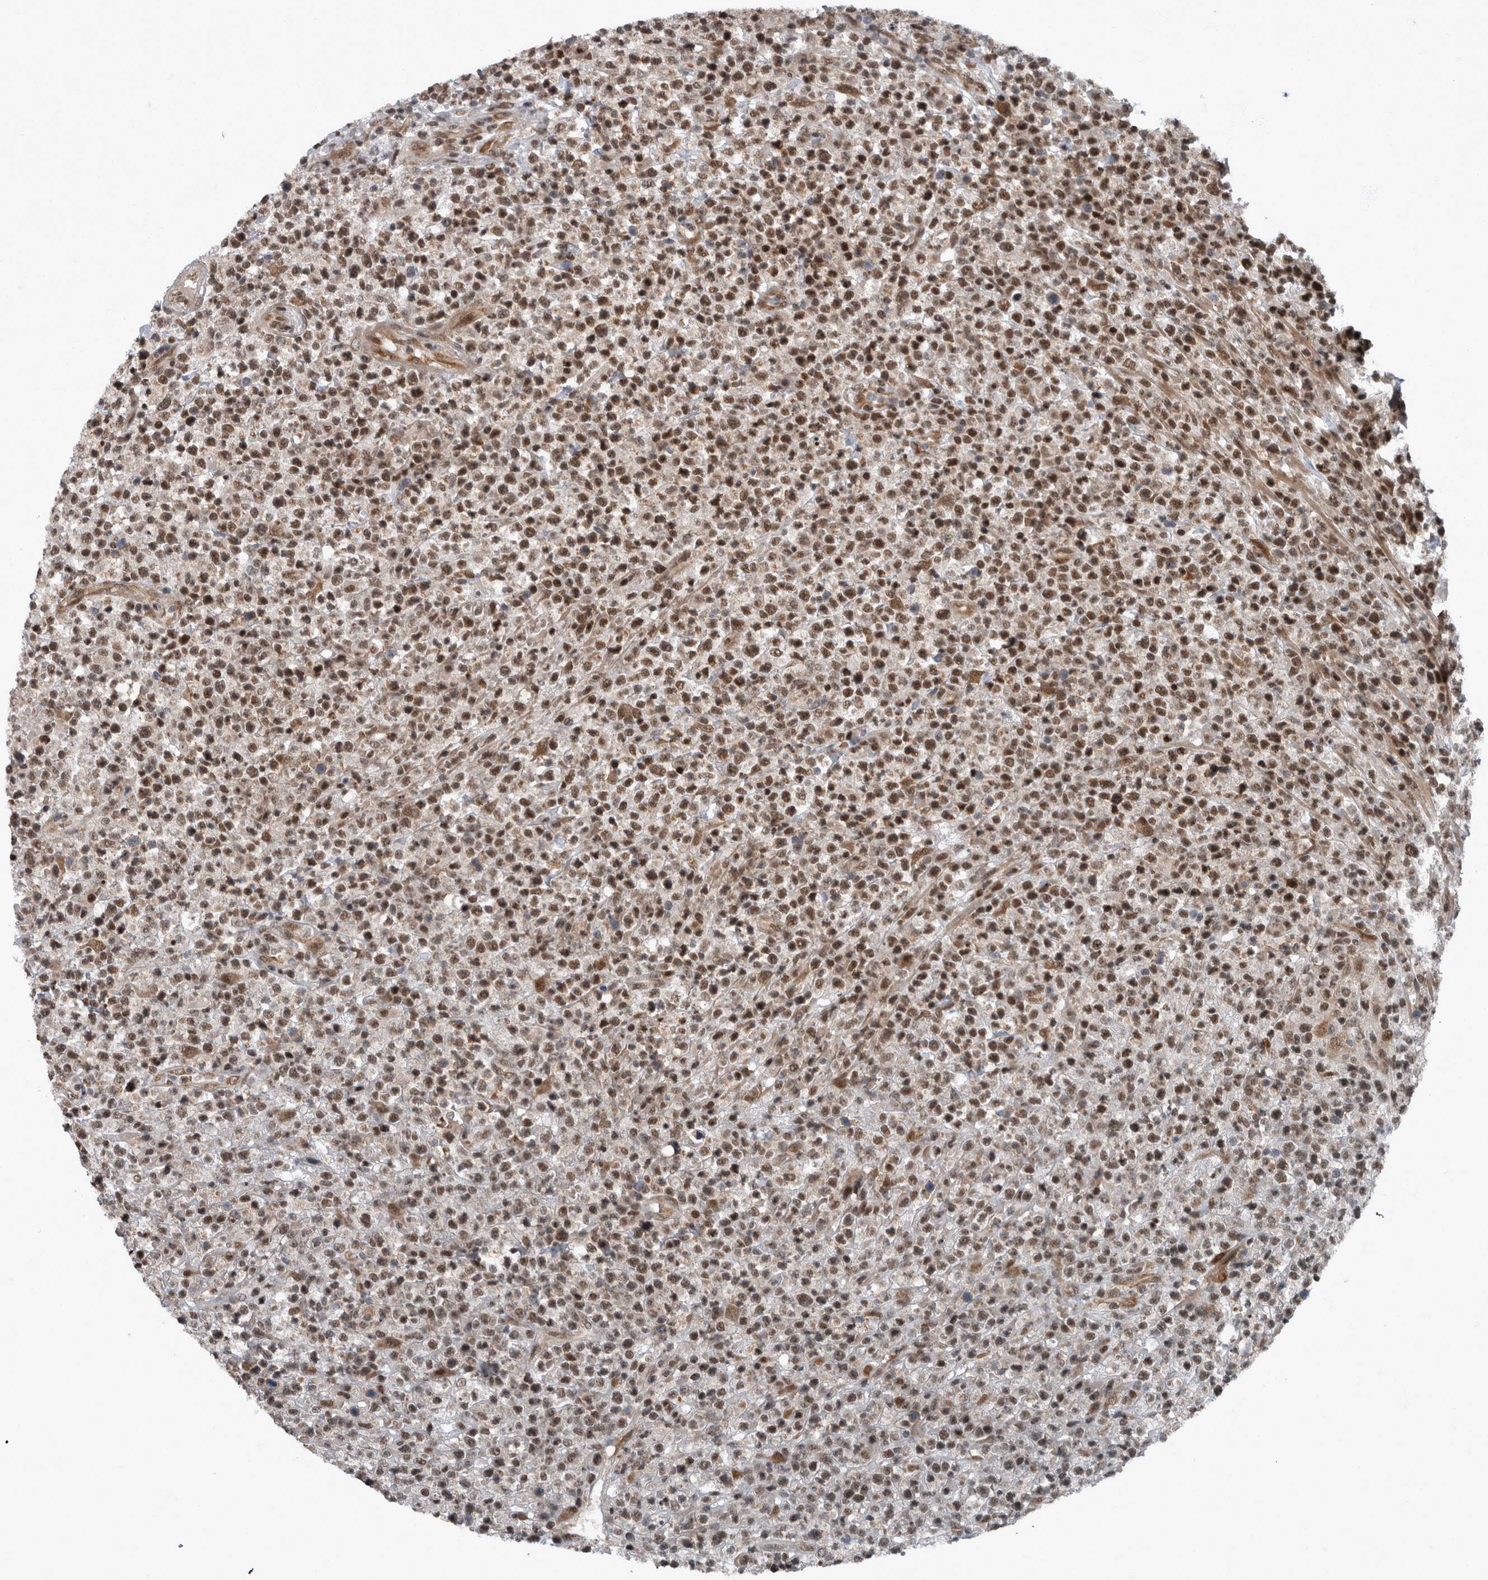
{"staining": {"intensity": "moderate", "quantity": ">75%", "location": "nuclear"}, "tissue": "lymphoma", "cell_type": "Tumor cells", "image_type": "cancer", "snomed": [{"axis": "morphology", "description": "Malignant lymphoma, non-Hodgkin's type, High grade"}, {"axis": "topography", "description": "Colon"}], "caption": "A brown stain shows moderate nuclear positivity of a protein in human lymphoma tumor cells. (IHC, brightfield microscopy, high magnification).", "gene": "WDR33", "patient": {"sex": "female", "age": 53}}